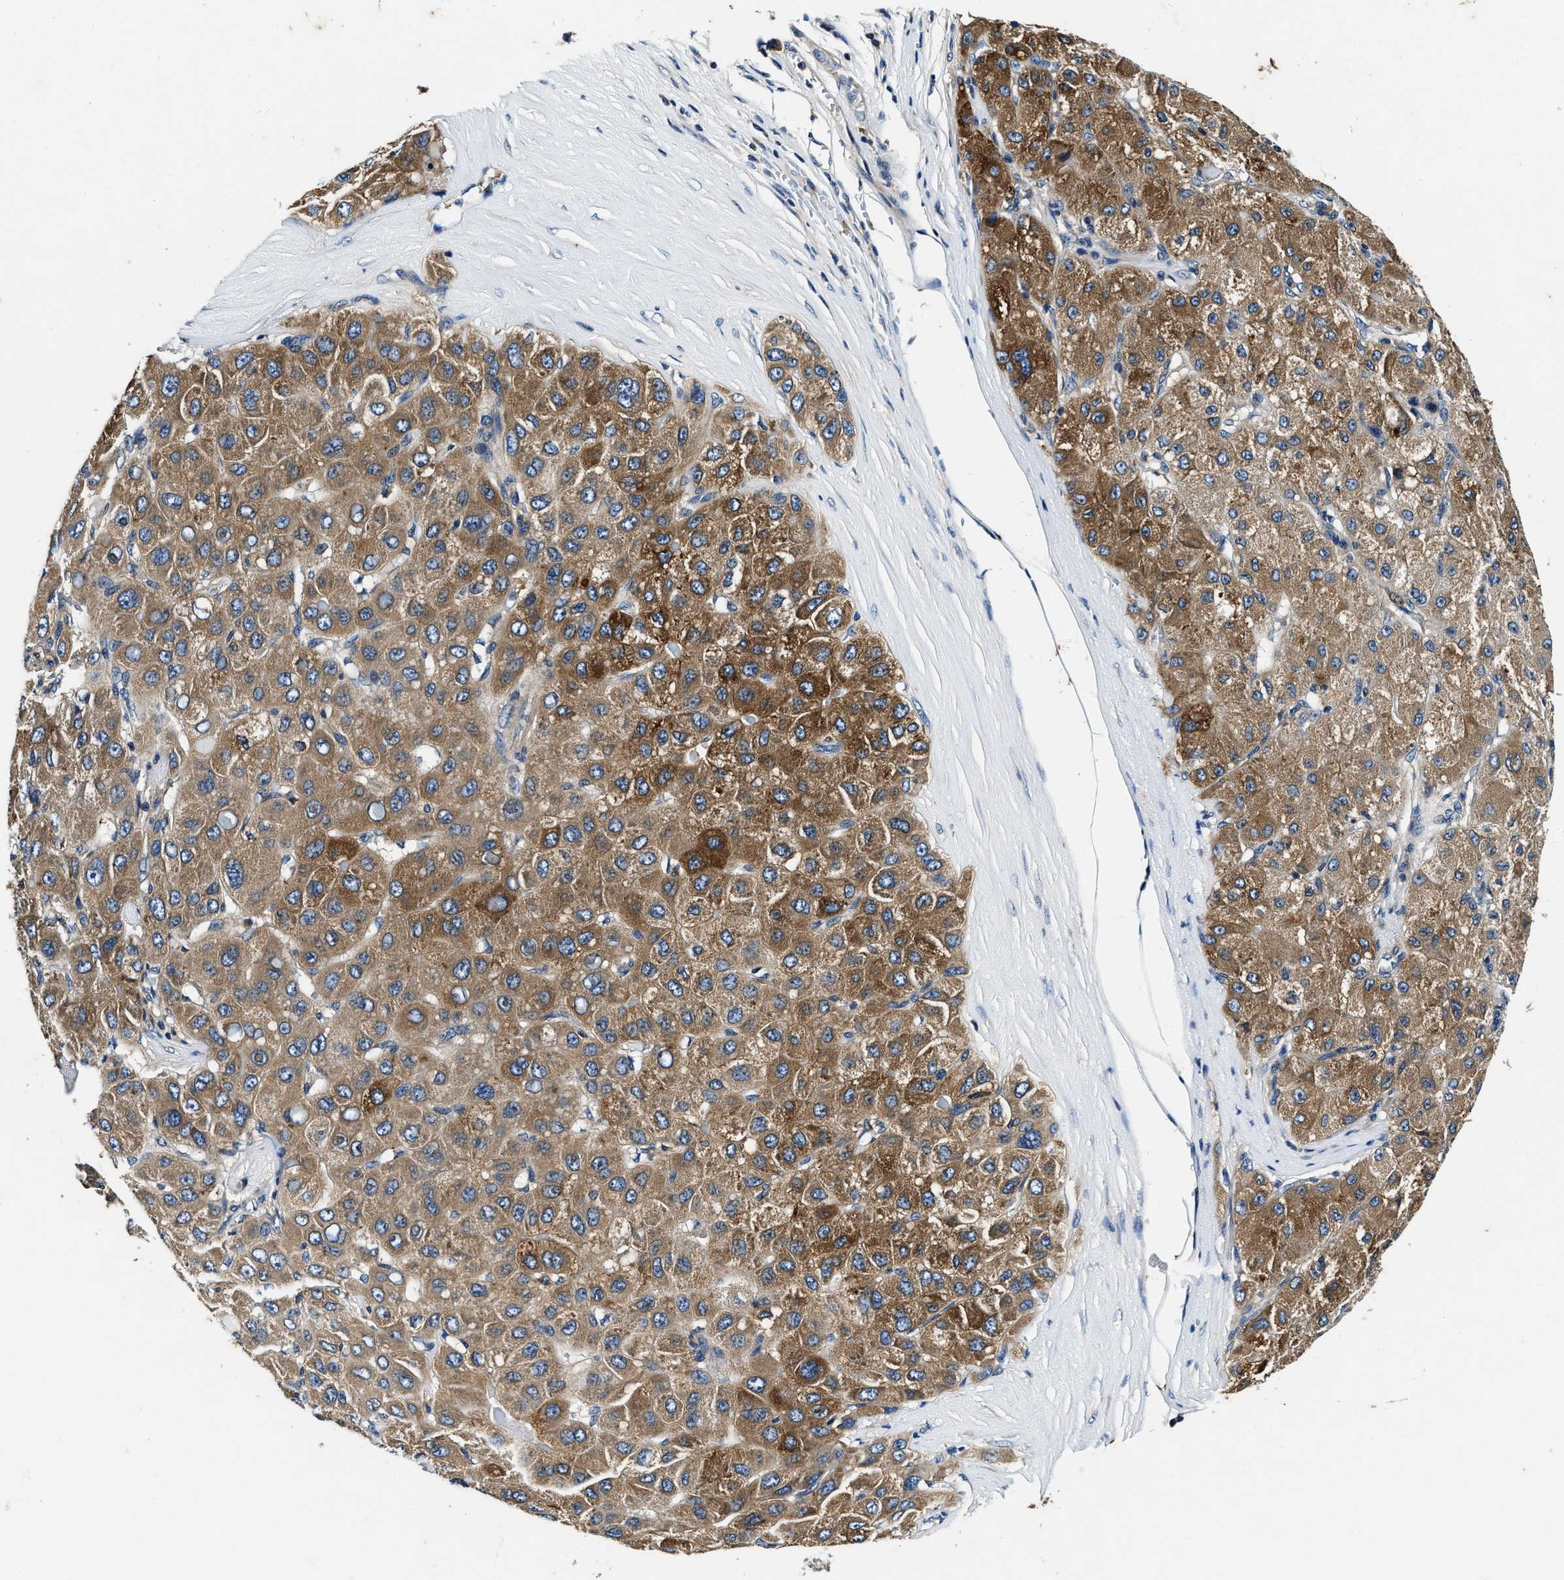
{"staining": {"intensity": "strong", "quantity": ">75%", "location": "cytoplasmic/membranous"}, "tissue": "liver cancer", "cell_type": "Tumor cells", "image_type": "cancer", "snomed": [{"axis": "morphology", "description": "Carcinoma, Hepatocellular, NOS"}, {"axis": "topography", "description": "Liver"}], "caption": "IHC photomicrograph of neoplastic tissue: liver cancer (hepatocellular carcinoma) stained using IHC demonstrates high levels of strong protein expression localized specifically in the cytoplasmic/membranous of tumor cells, appearing as a cytoplasmic/membranous brown color.", "gene": "PI4KB", "patient": {"sex": "male", "age": 80}}